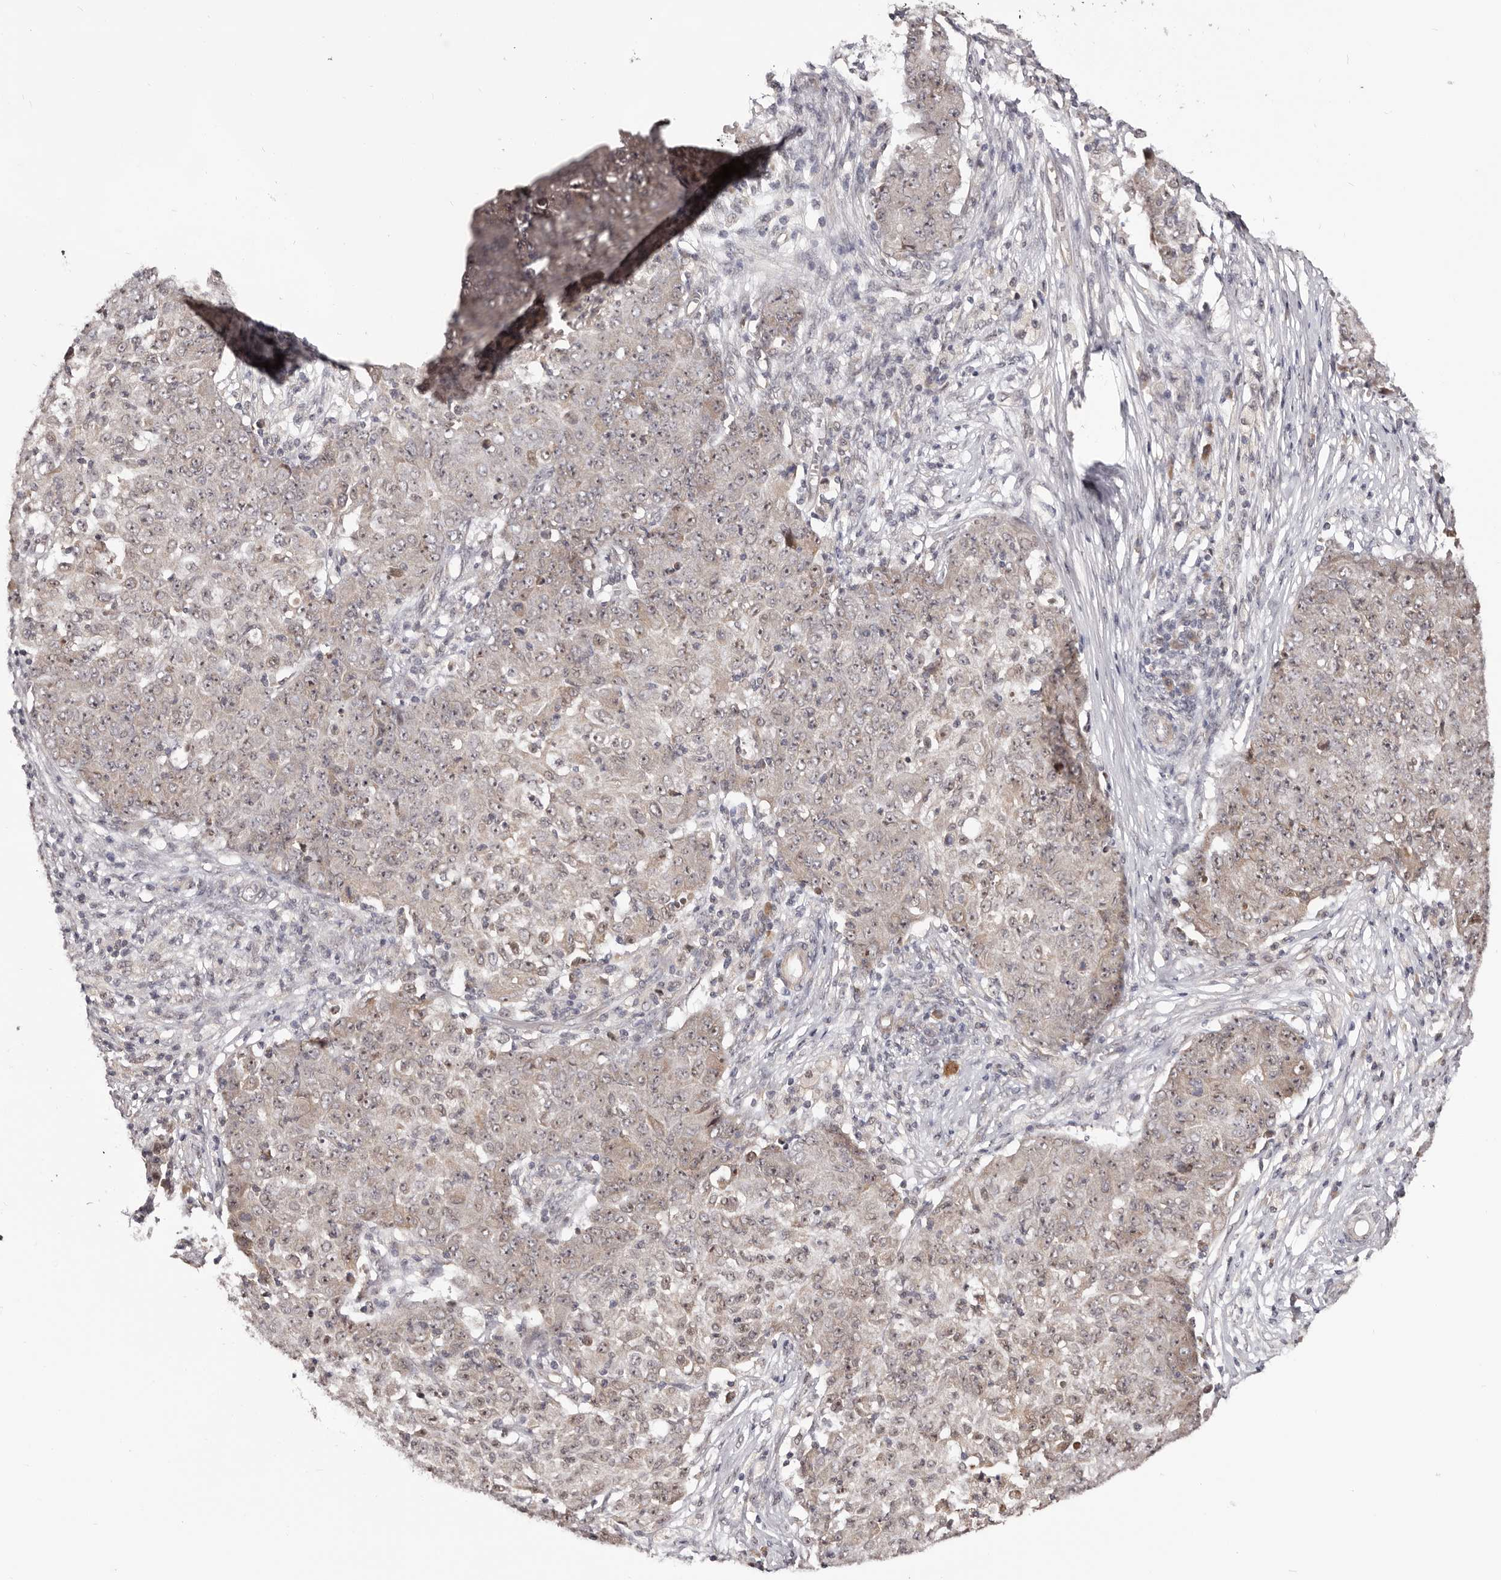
{"staining": {"intensity": "moderate", "quantity": "<25%", "location": "nuclear"}, "tissue": "ovarian cancer", "cell_type": "Tumor cells", "image_type": "cancer", "snomed": [{"axis": "morphology", "description": "Carcinoma, endometroid"}, {"axis": "topography", "description": "Ovary"}], "caption": "This is an image of IHC staining of ovarian cancer (endometroid carcinoma), which shows moderate expression in the nuclear of tumor cells.", "gene": "NOL12", "patient": {"sex": "female", "age": 42}}